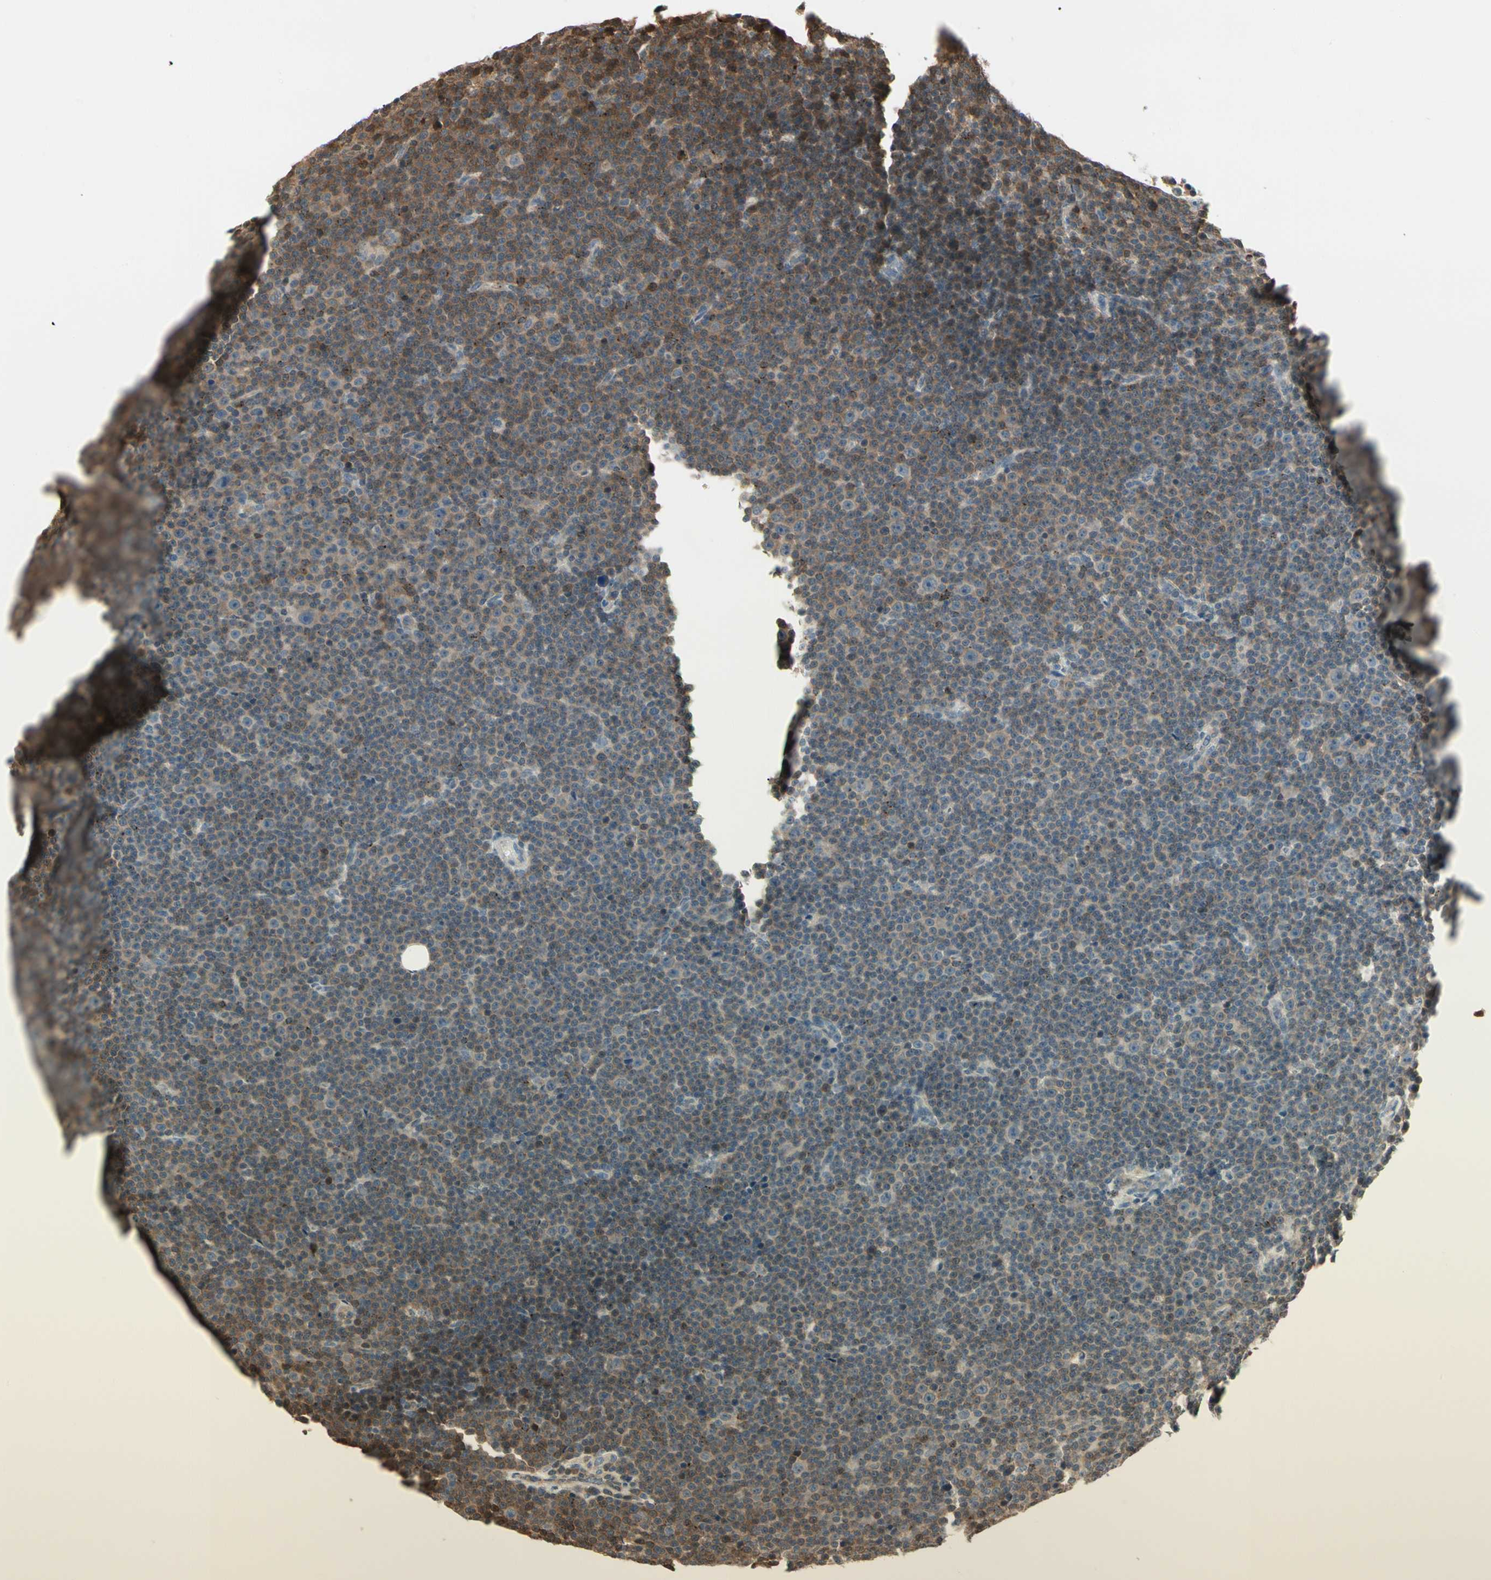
{"staining": {"intensity": "moderate", "quantity": "25%-75%", "location": "cytoplasmic/membranous"}, "tissue": "lymphoma", "cell_type": "Tumor cells", "image_type": "cancer", "snomed": [{"axis": "morphology", "description": "Malignant lymphoma, non-Hodgkin's type, Low grade"}, {"axis": "topography", "description": "Lymph node"}], "caption": "Tumor cells display moderate cytoplasmic/membranous staining in about 25%-75% of cells in malignant lymphoma, non-Hodgkin's type (low-grade). The staining is performed using DAB brown chromogen to label protein expression. The nuclei are counter-stained blue using hematoxylin.", "gene": "EVC", "patient": {"sex": "female", "age": 67}}